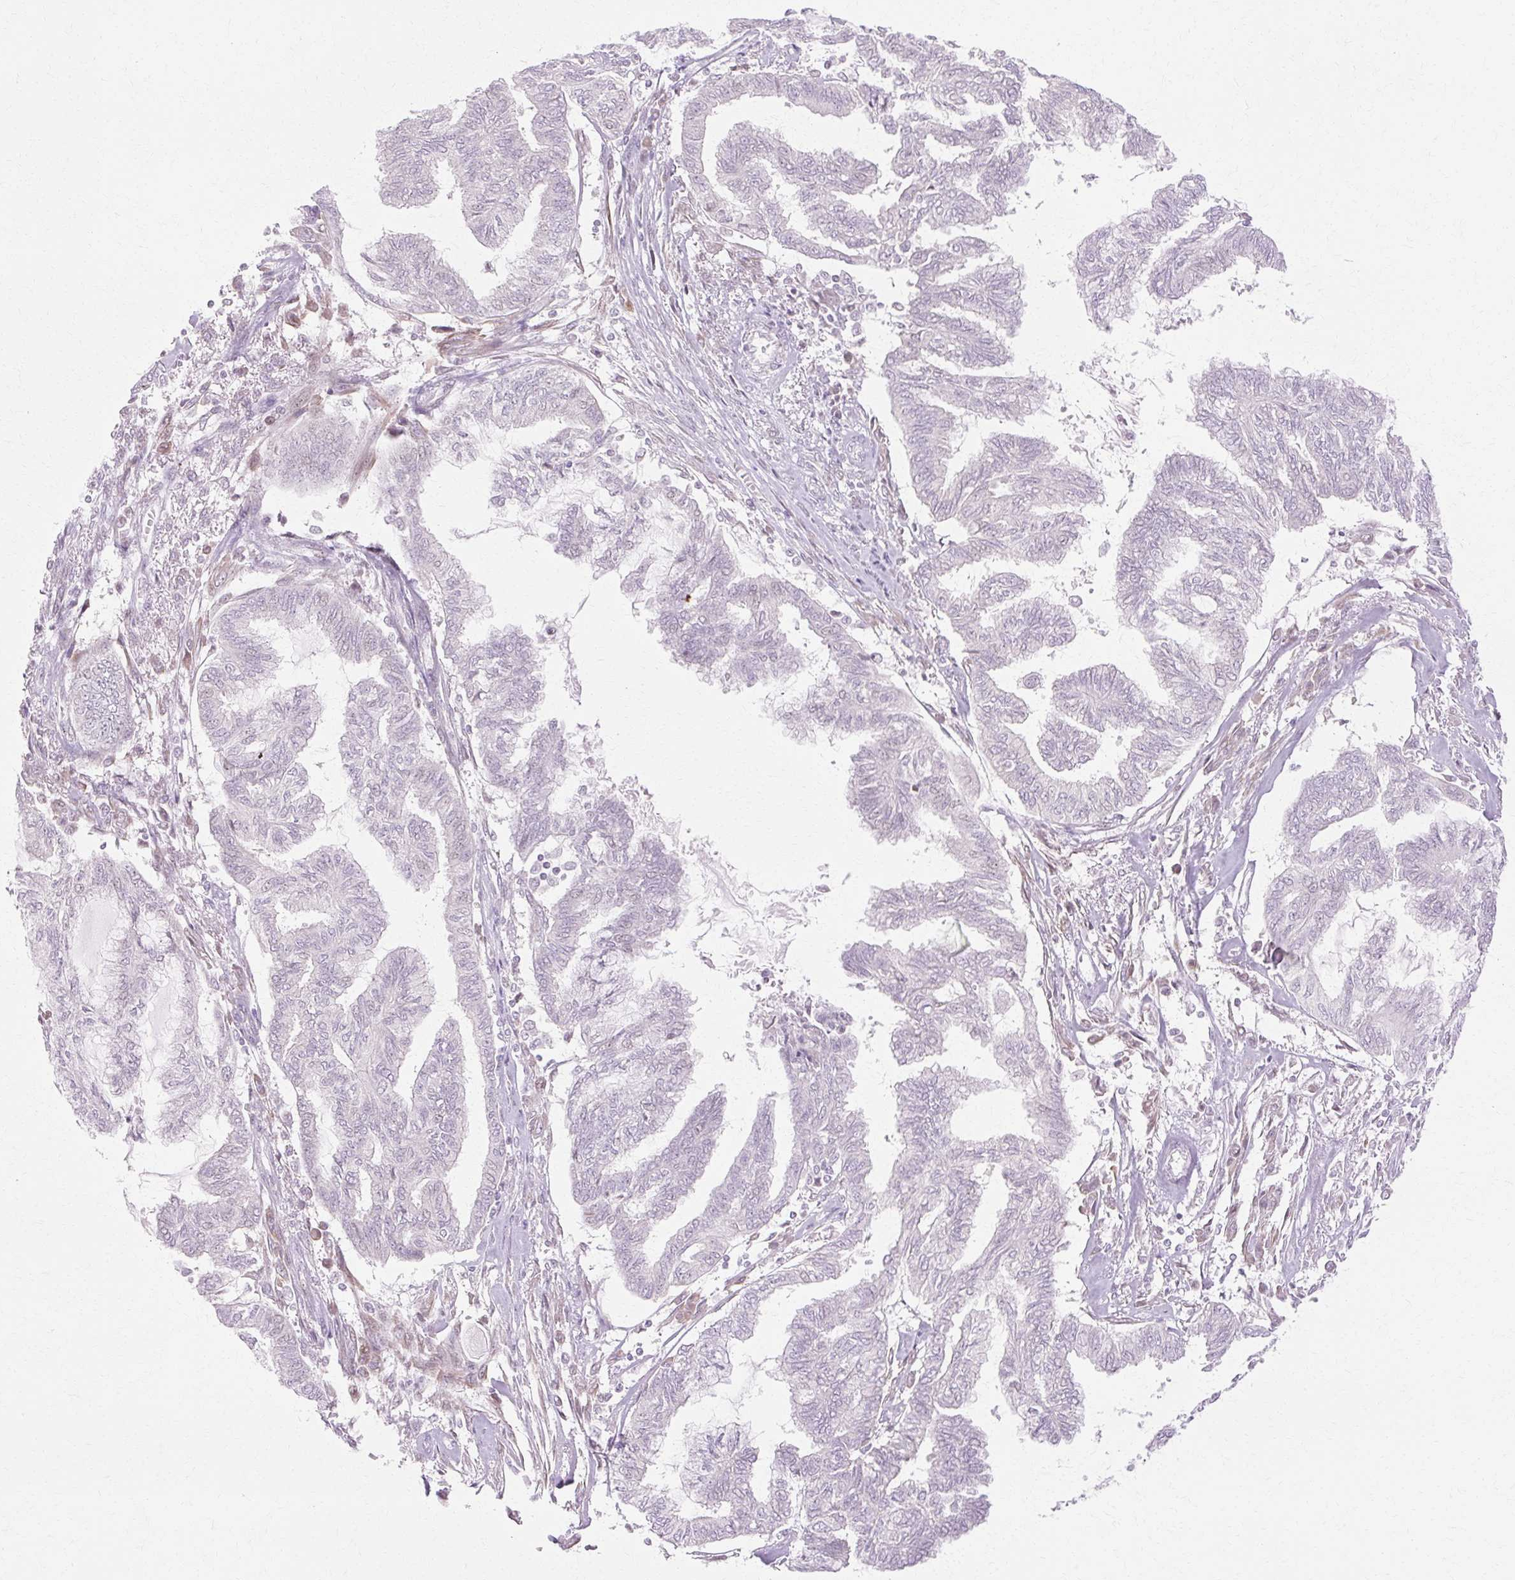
{"staining": {"intensity": "negative", "quantity": "none", "location": "none"}, "tissue": "endometrial cancer", "cell_type": "Tumor cells", "image_type": "cancer", "snomed": [{"axis": "morphology", "description": "Adenocarcinoma, NOS"}, {"axis": "topography", "description": "Endometrium"}], "caption": "Immunohistochemistry image of human endometrial cancer stained for a protein (brown), which displays no positivity in tumor cells.", "gene": "C3orf49", "patient": {"sex": "female", "age": 86}}